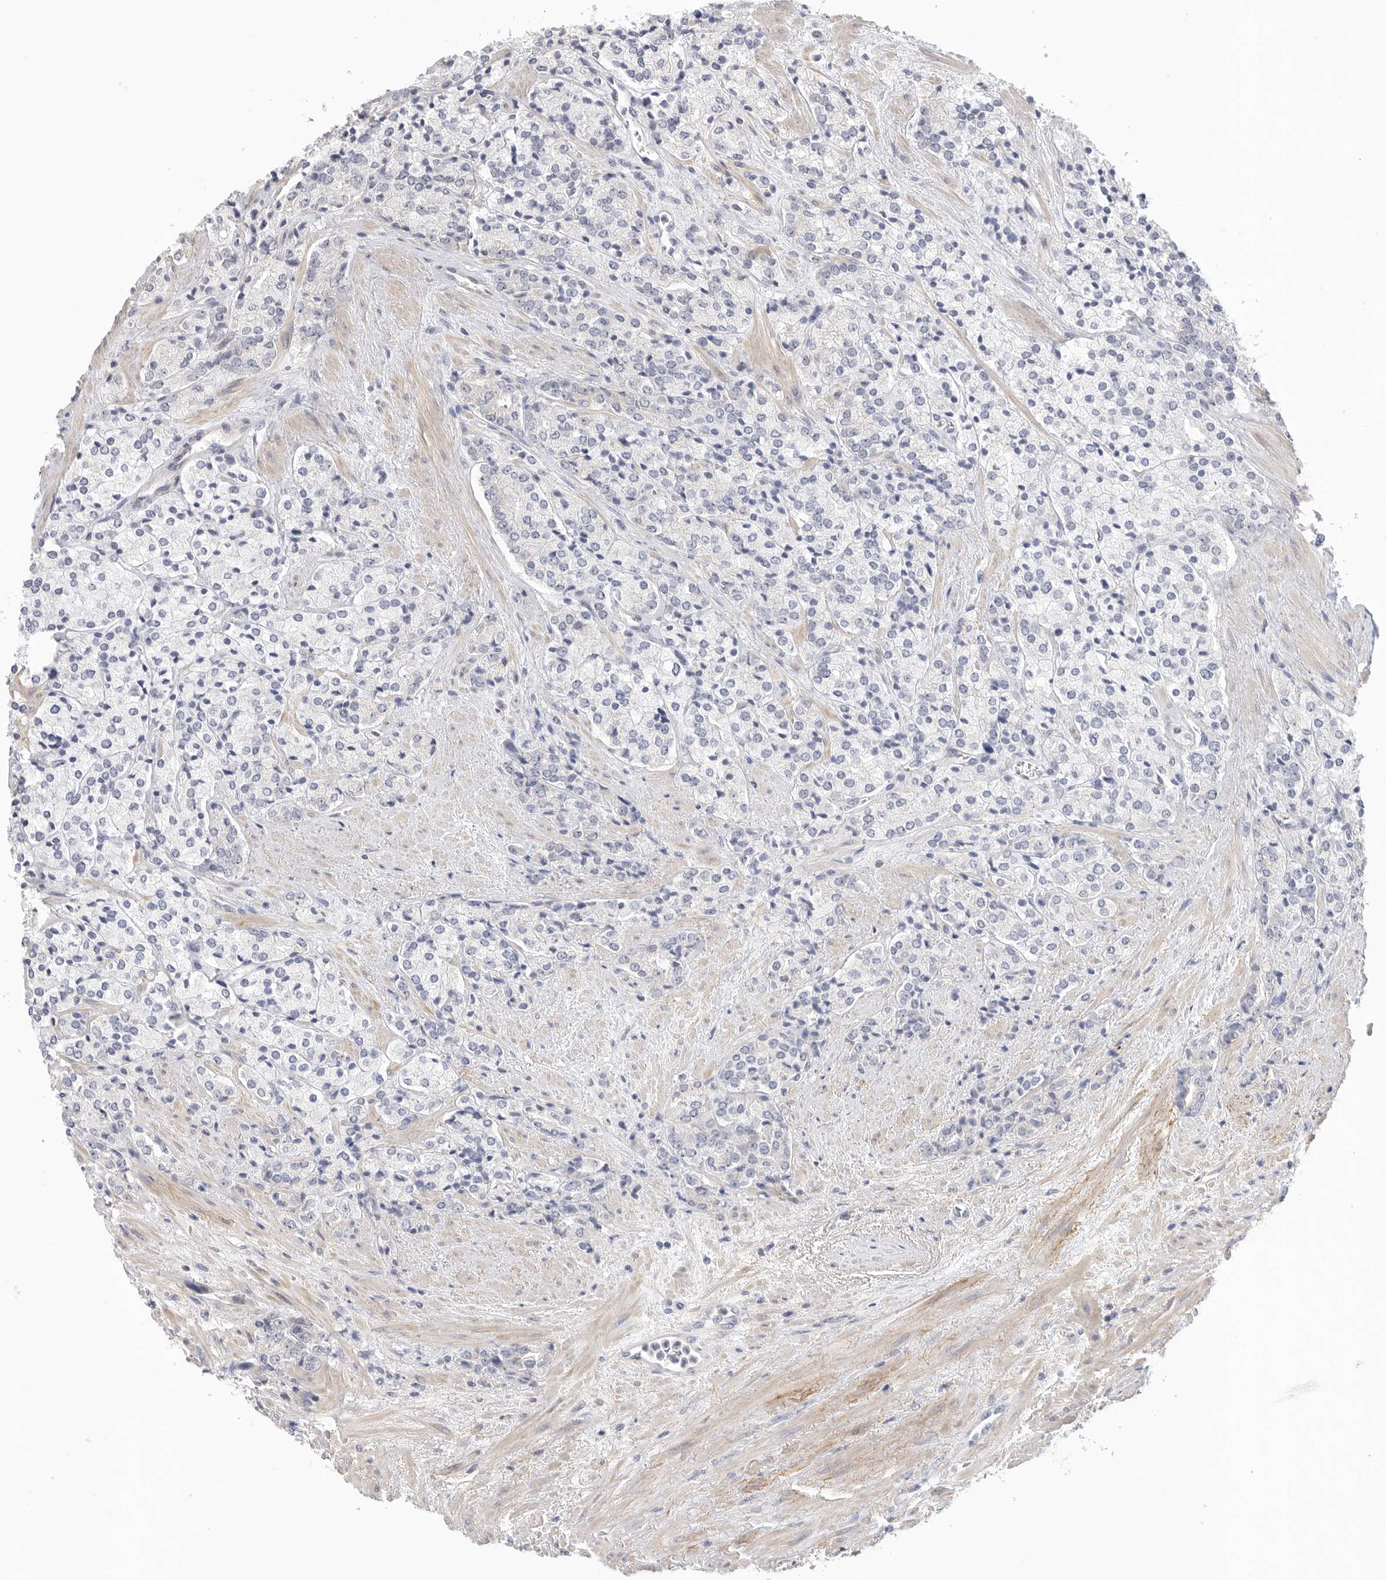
{"staining": {"intensity": "negative", "quantity": "none", "location": "none"}, "tissue": "prostate cancer", "cell_type": "Tumor cells", "image_type": "cancer", "snomed": [{"axis": "morphology", "description": "Adenocarcinoma, High grade"}, {"axis": "topography", "description": "Prostate"}], "caption": "Immunohistochemistry of human prostate cancer reveals no staining in tumor cells. (Immunohistochemistry (ihc), brightfield microscopy, high magnification).", "gene": "FBN2", "patient": {"sex": "male", "age": 71}}